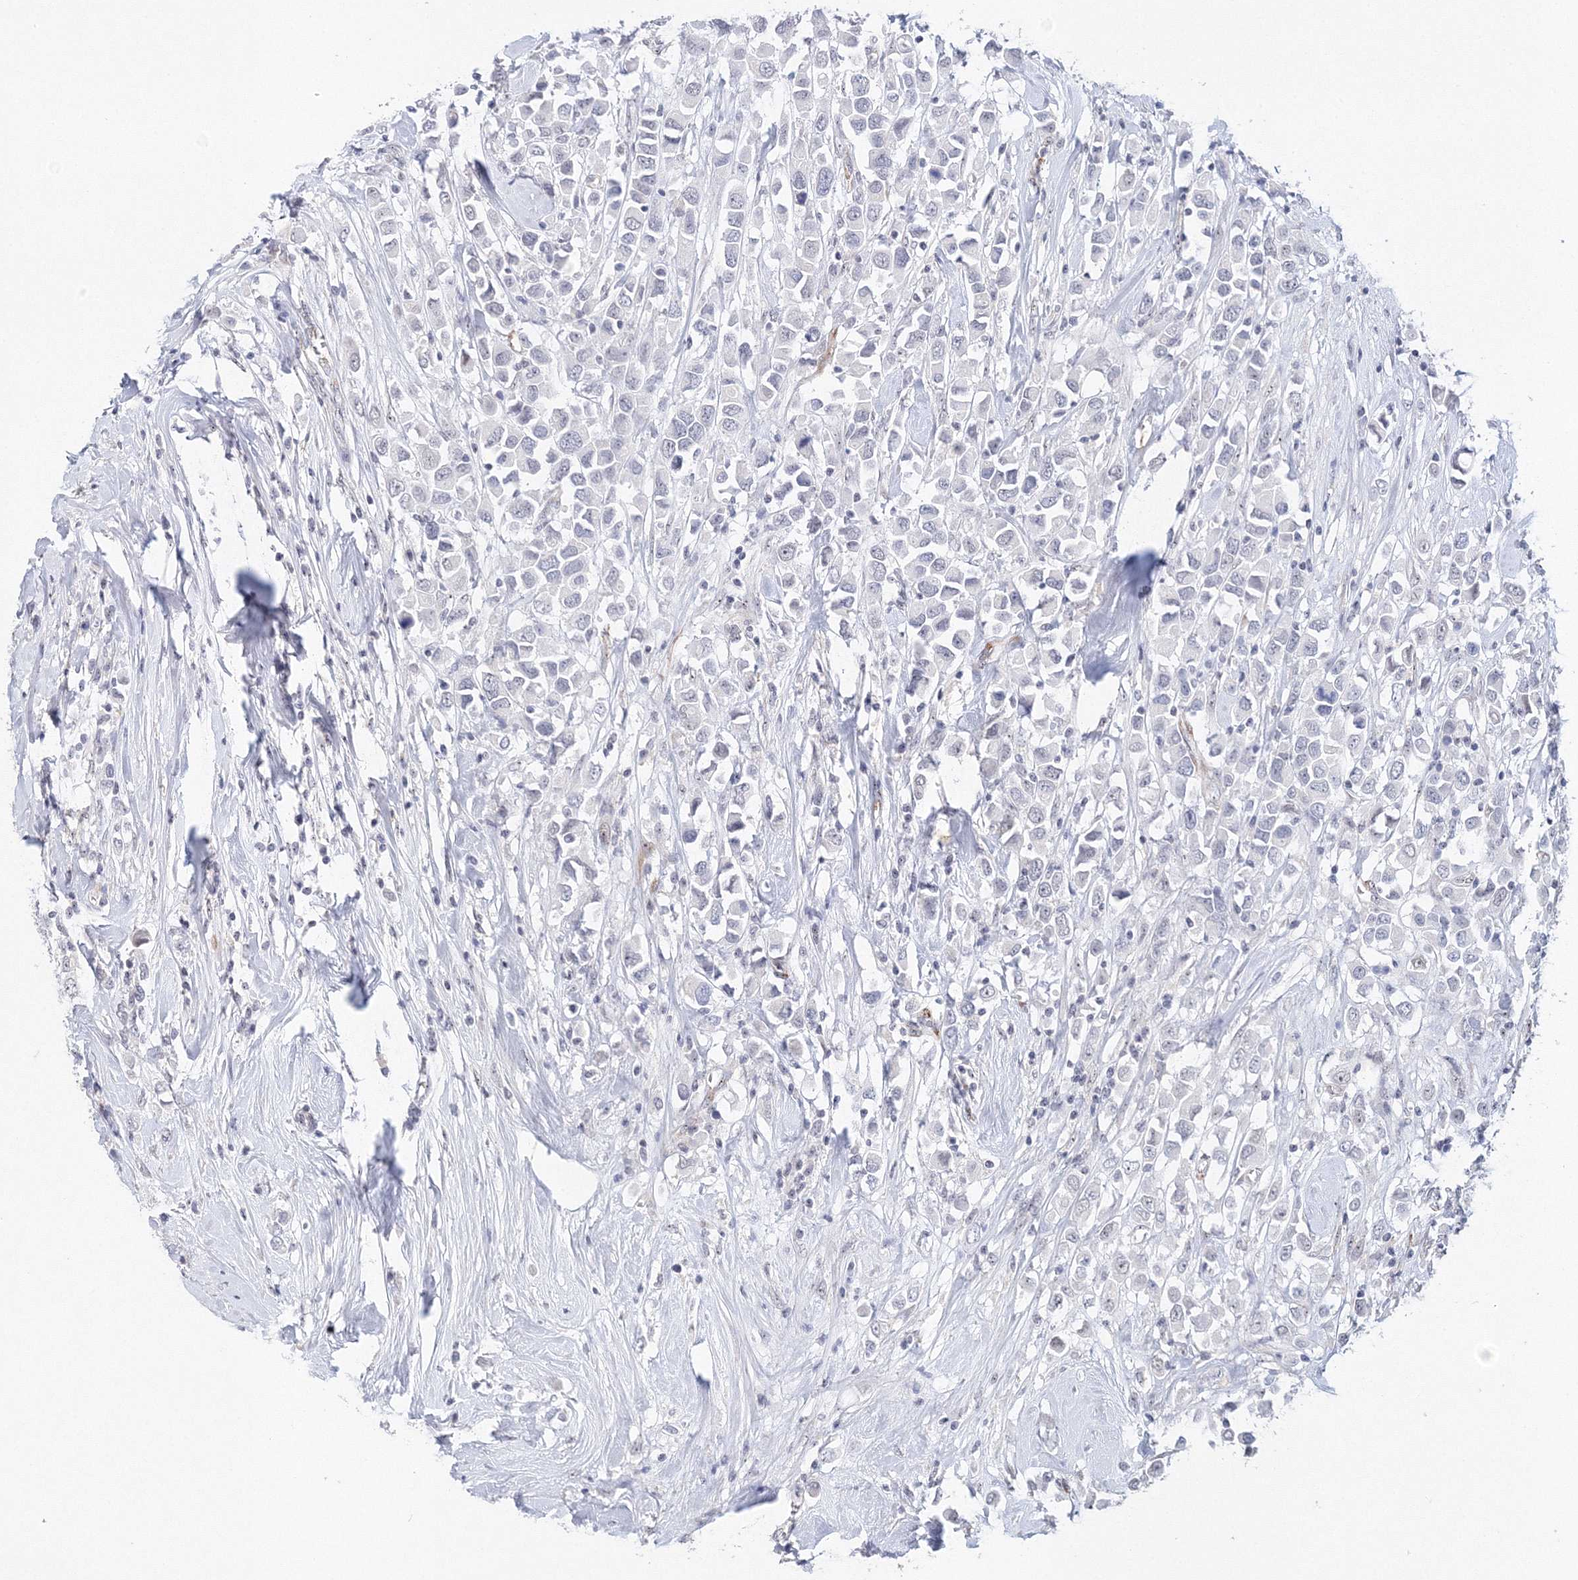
{"staining": {"intensity": "negative", "quantity": "none", "location": "none"}, "tissue": "breast cancer", "cell_type": "Tumor cells", "image_type": "cancer", "snomed": [{"axis": "morphology", "description": "Duct carcinoma"}, {"axis": "topography", "description": "Breast"}], "caption": "This is a histopathology image of immunohistochemistry (IHC) staining of breast cancer (intraductal carcinoma), which shows no positivity in tumor cells.", "gene": "SIRT7", "patient": {"sex": "female", "age": 61}}